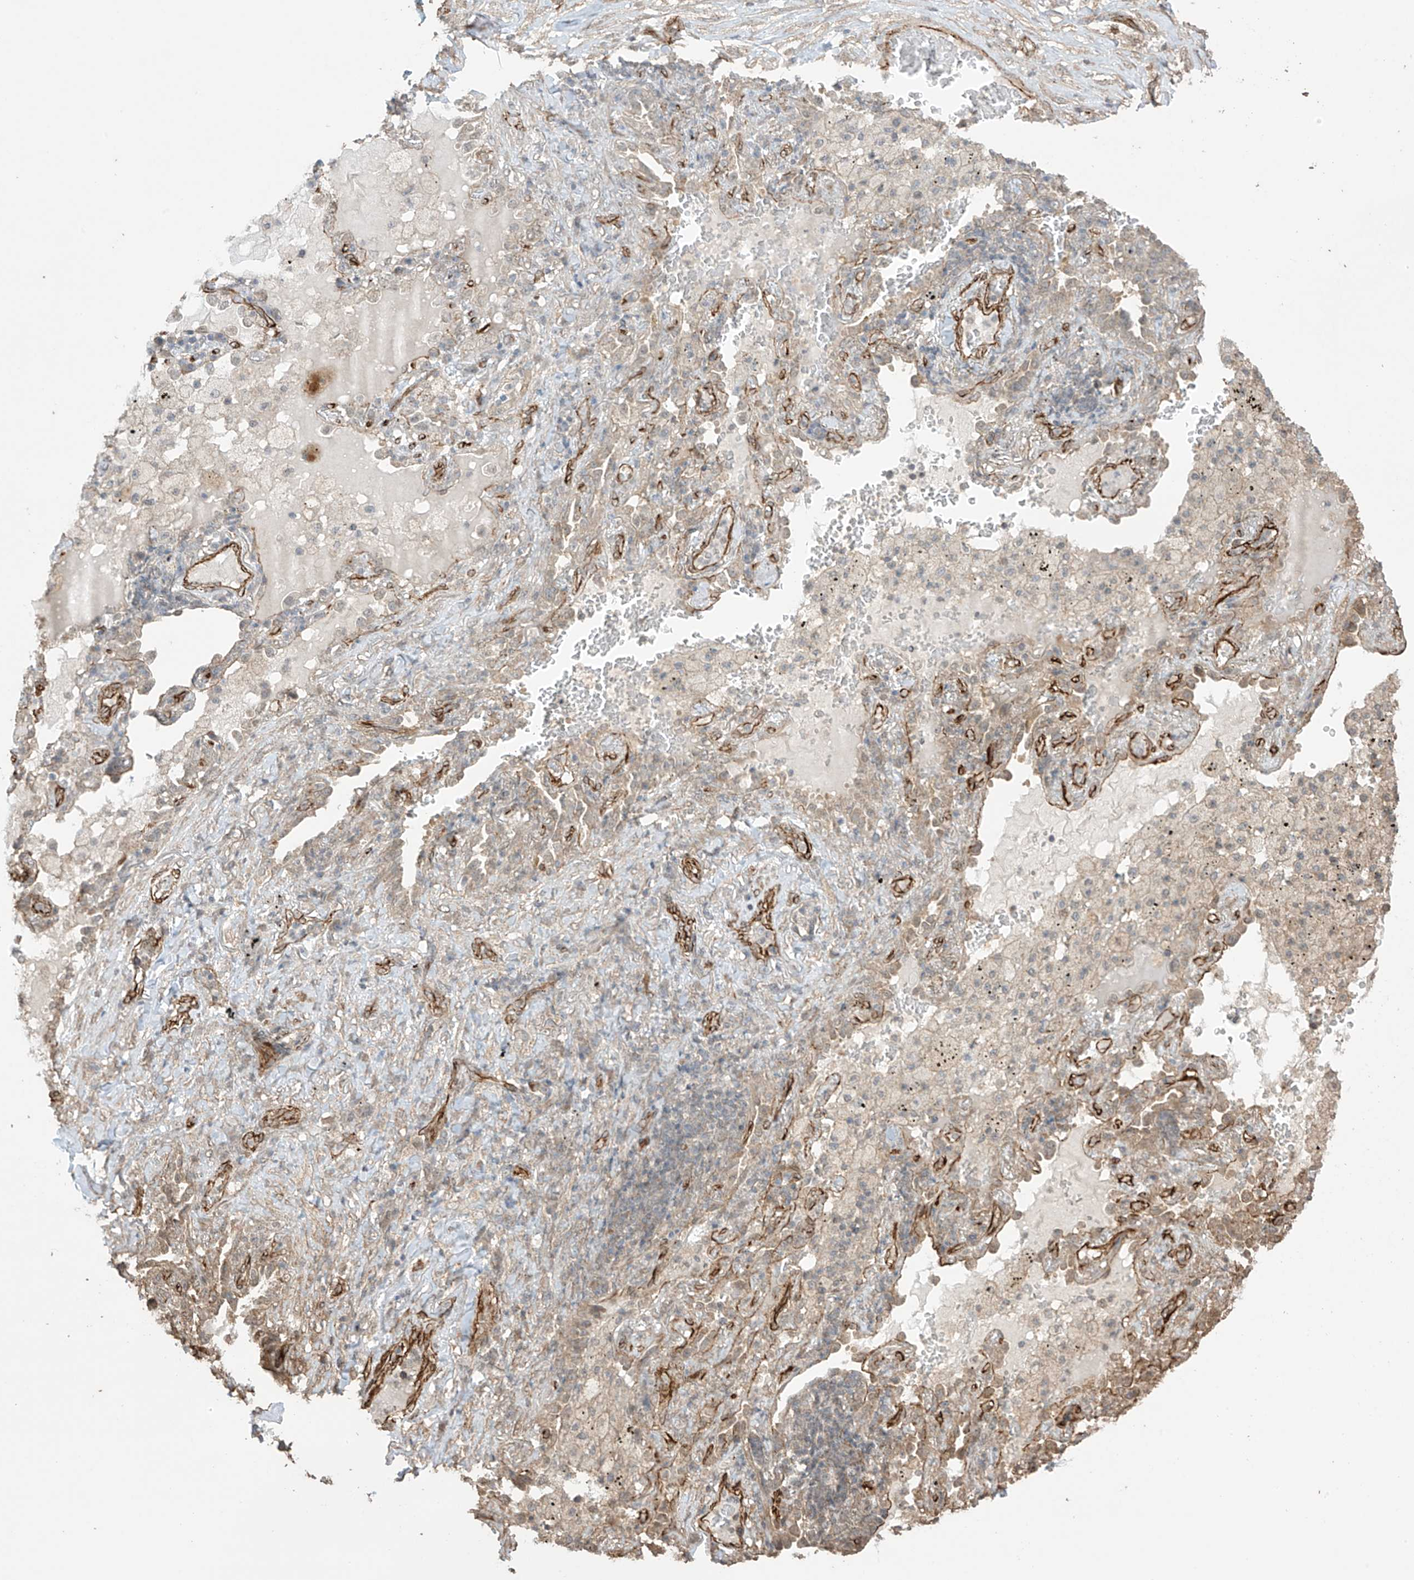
{"staining": {"intensity": "weak", "quantity": "<25%", "location": "cytoplasmic/membranous"}, "tissue": "lung cancer", "cell_type": "Tumor cells", "image_type": "cancer", "snomed": [{"axis": "morphology", "description": "Squamous cell carcinoma, NOS"}, {"axis": "topography", "description": "Lung"}], "caption": "An image of human lung cancer (squamous cell carcinoma) is negative for staining in tumor cells.", "gene": "TTLL5", "patient": {"sex": "female", "age": 63}}